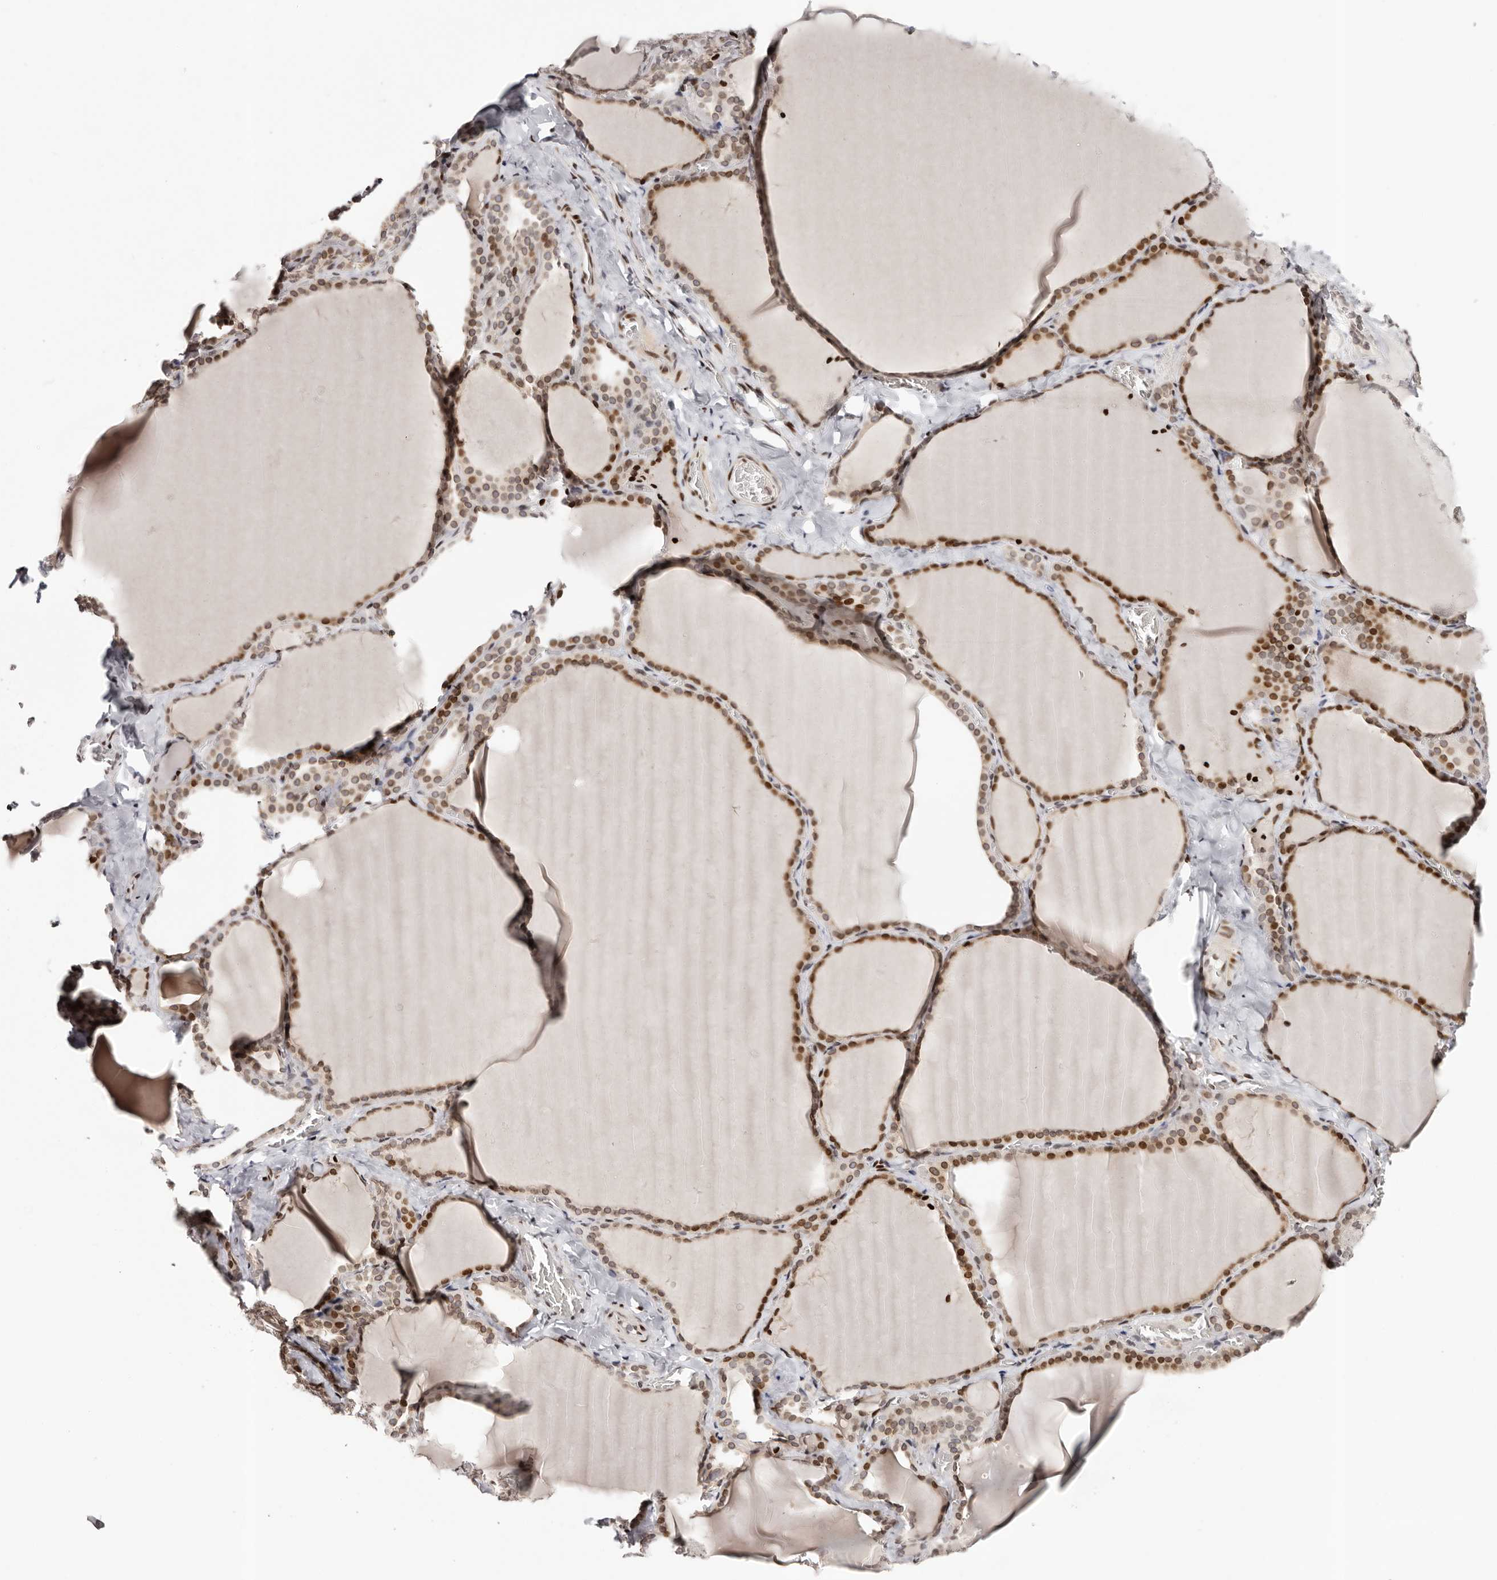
{"staining": {"intensity": "moderate", "quantity": "25%-75%", "location": "nuclear"}, "tissue": "thyroid gland", "cell_type": "Glandular cells", "image_type": "normal", "snomed": [{"axis": "morphology", "description": "Normal tissue, NOS"}, {"axis": "topography", "description": "Thyroid gland"}], "caption": "High-power microscopy captured an immunohistochemistry (IHC) image of normal thyroid gland, revealing moderate nuclear expression in about 25%-75% of glandular cells.", "gene": "NUP153", "patient": {"sex": "female", "age": 22}}